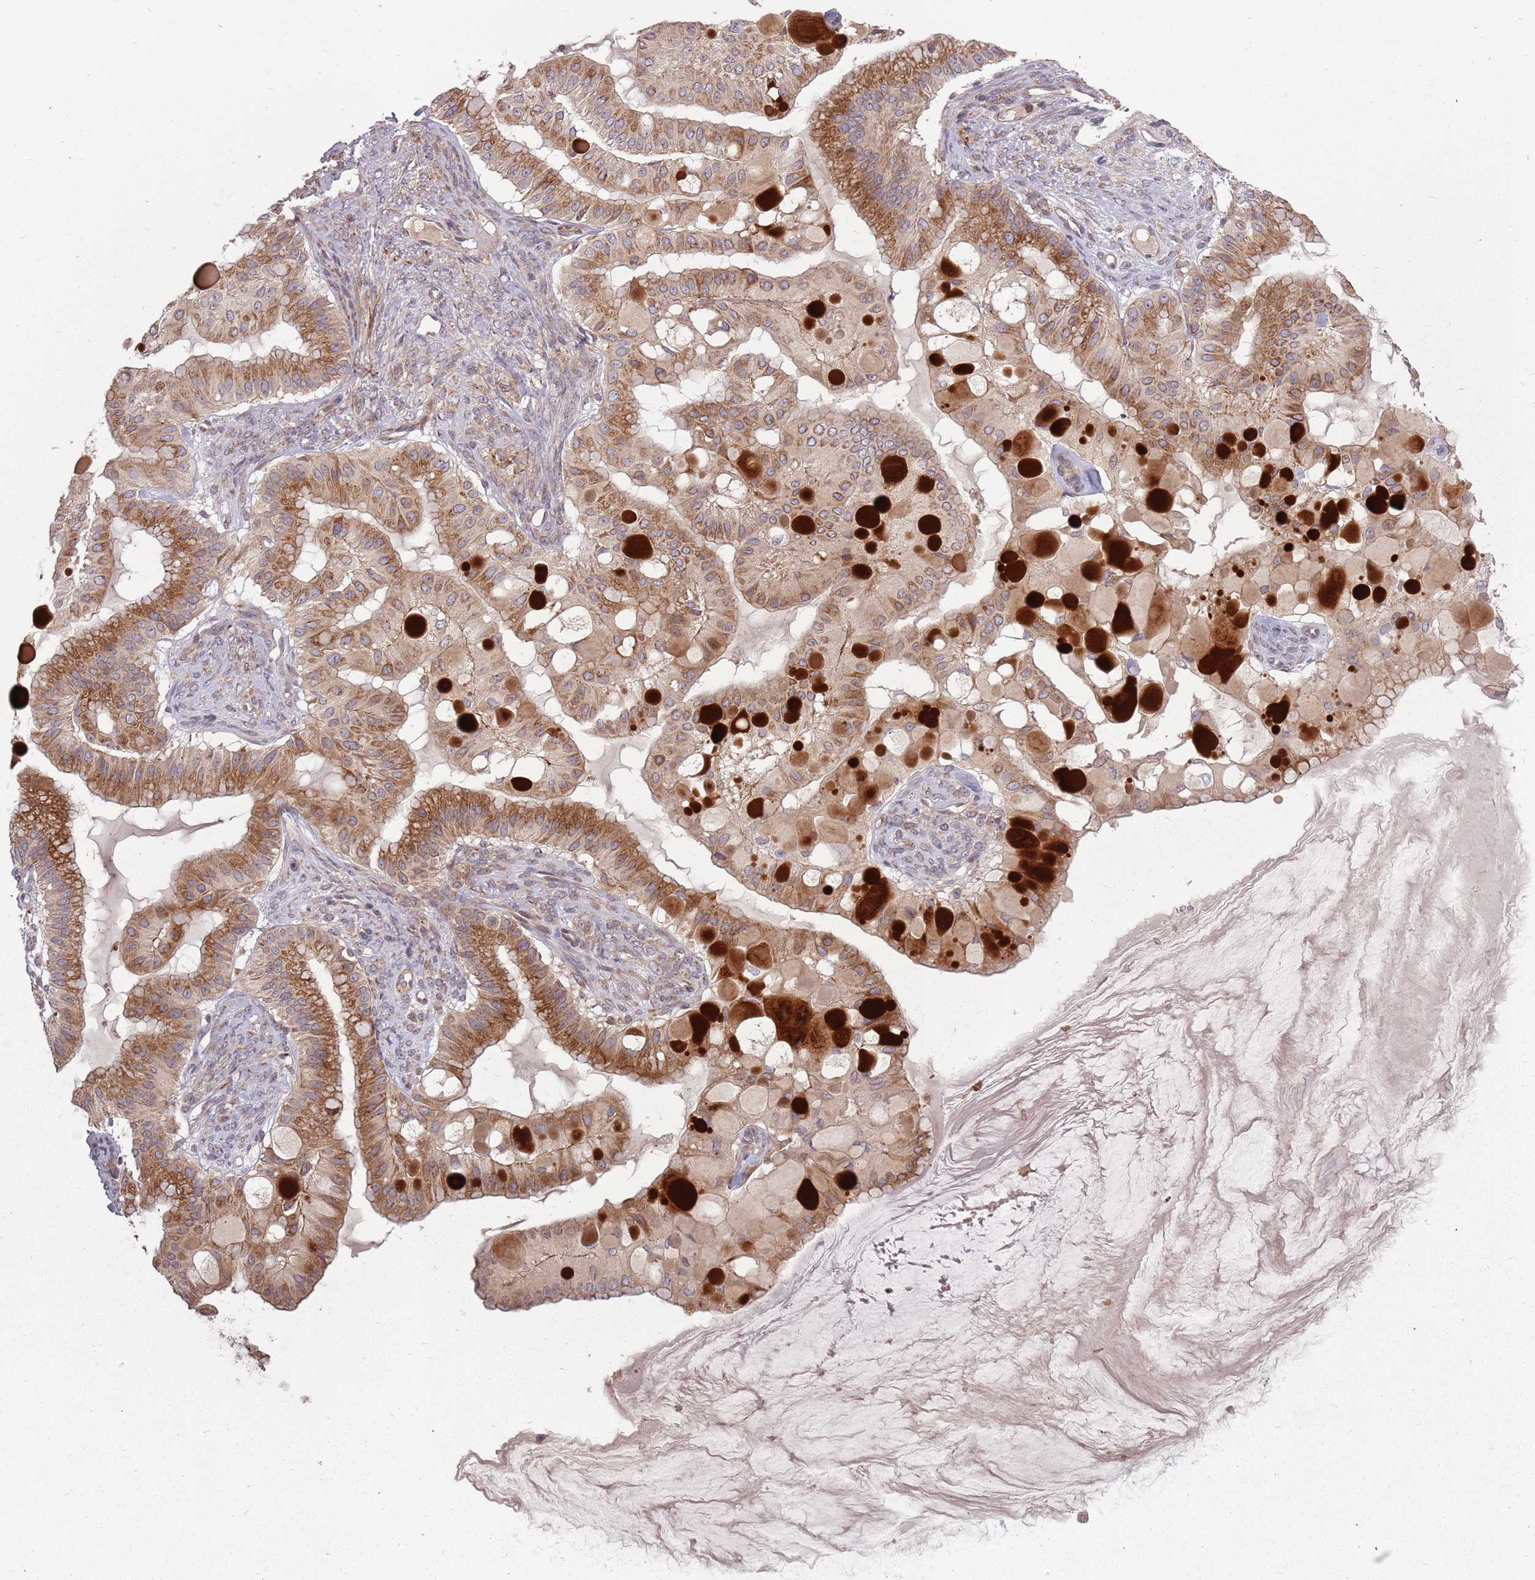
{"staining": {"intensity": "strong", "quantity": "25%-75%", "location": "cytoplasmic/membranous"}, "tissue": "ovarian cancer", "cell_type": "Tumor cells", "image_type": "cancer", "snomed": [{"axis": "morphology", "description": "Cystadenocarcinoma, mucinous, NOS"}, {"axis": "topography", "description": "Ovary"}], "caption": "Human ovarian cancer (mucinous cystadenocarcinoma) stained with a brown dye reveals strong cytoplasmic/membranous positive expression in about 25%-75% of tumor cells.", "gene": "PLD6", "patient": {"sex": "female", "age": 61}}